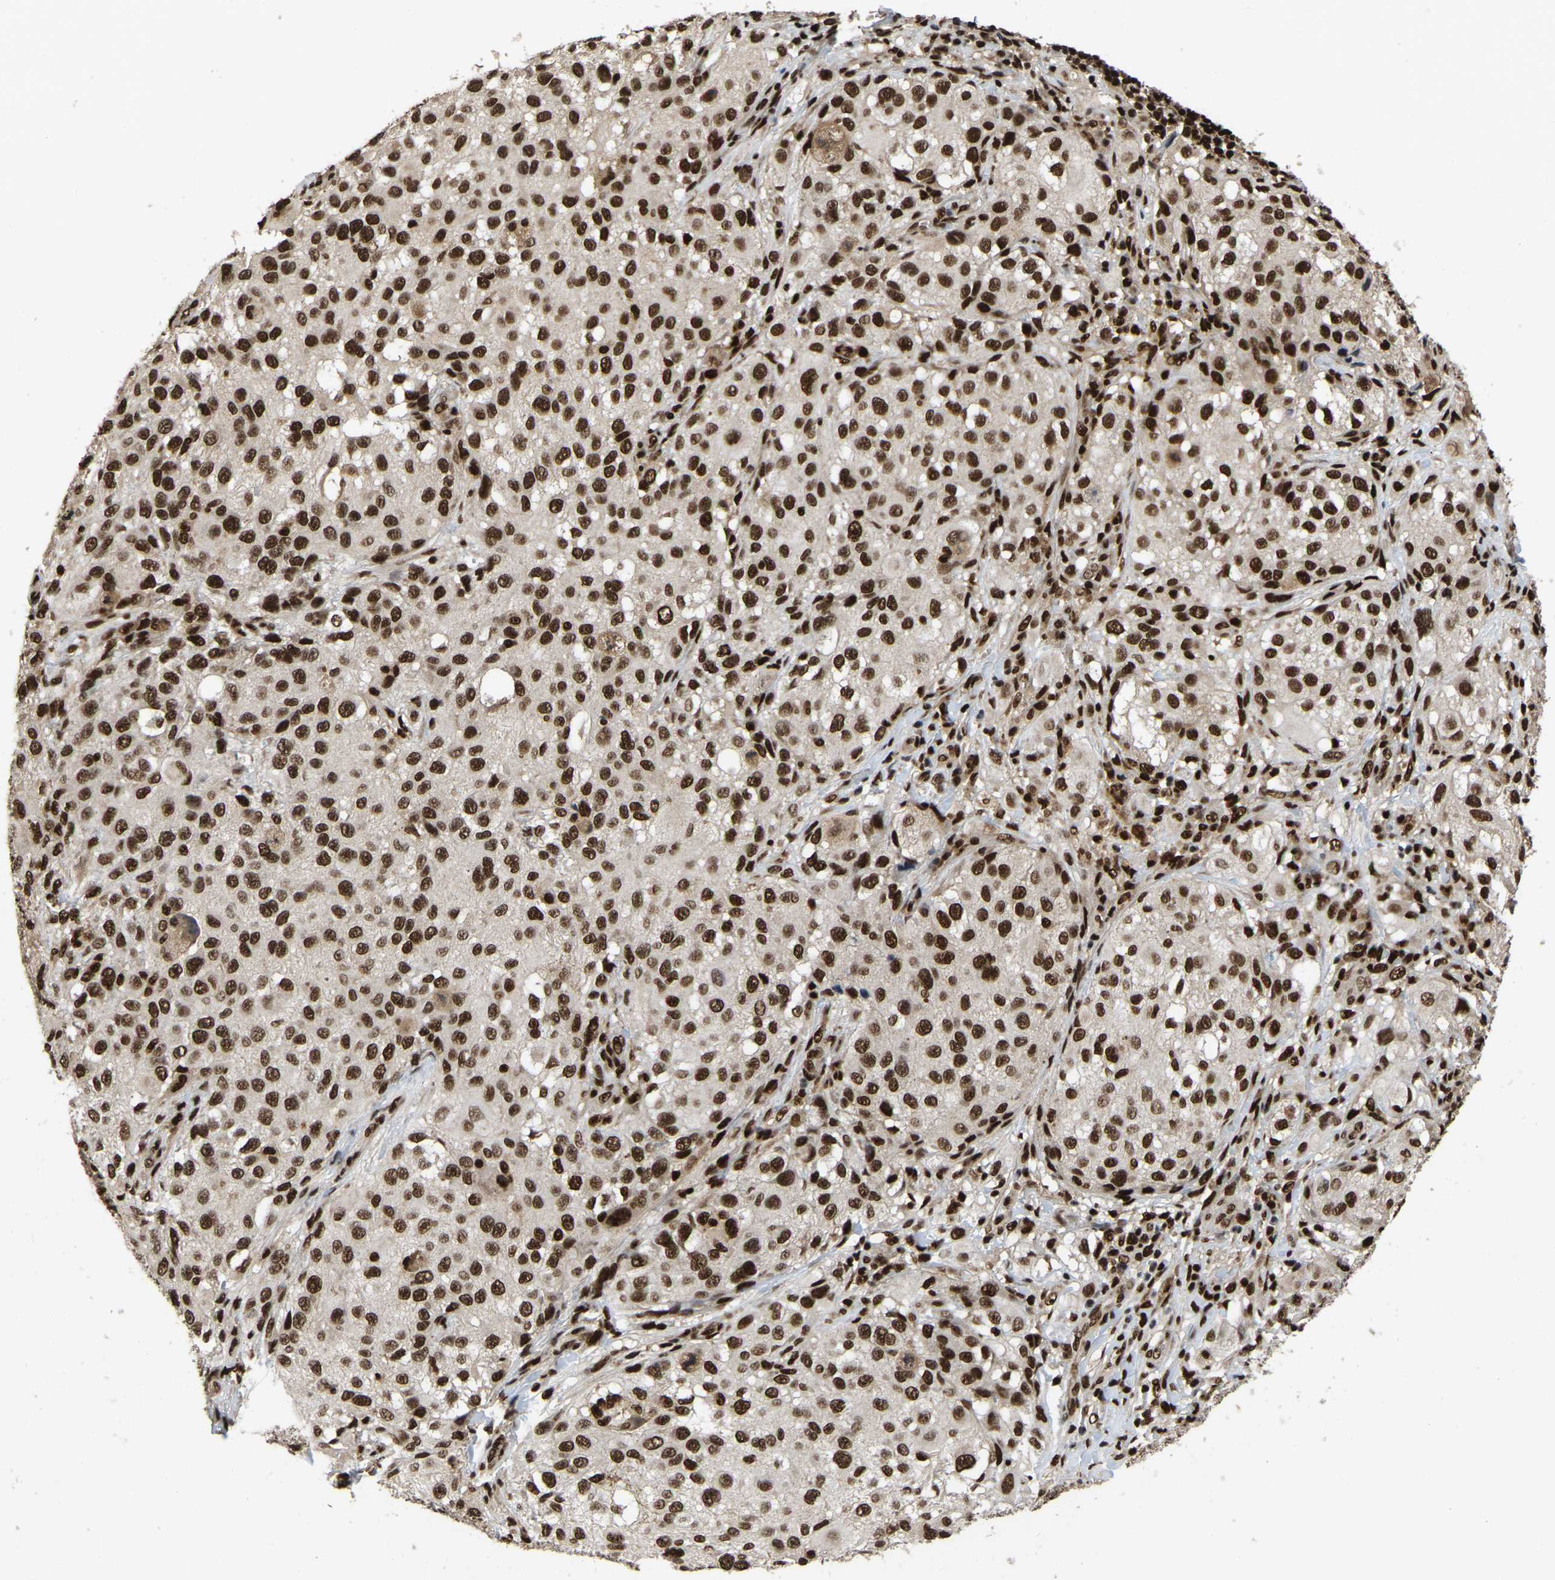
{"staining": {"intensity": "strong", "quantity": ">75%", "location": "nuclear"}, "tissue": "melanoma", "cell_type": "Tumor cells", "image_type": "cancer", "snomed": [{"axis": "morphology", "description": "Necrosis, NOS"}, {"axis": "morphology", "description": "Malignant melanoma, NOS"}, {"axis": "topography", "description": "Skin"}], "caption": "Protein staining of melanoma tissue demonstrates strong nuclear staining in about >75% of tumor cells. The staining is performed using DAB brown chromogen to label protein expression. The nuclei are counter-stained blue using hematoxylin.", "gene": "TBL1XR1", "patient": {"sex": "female", "age": 87}}